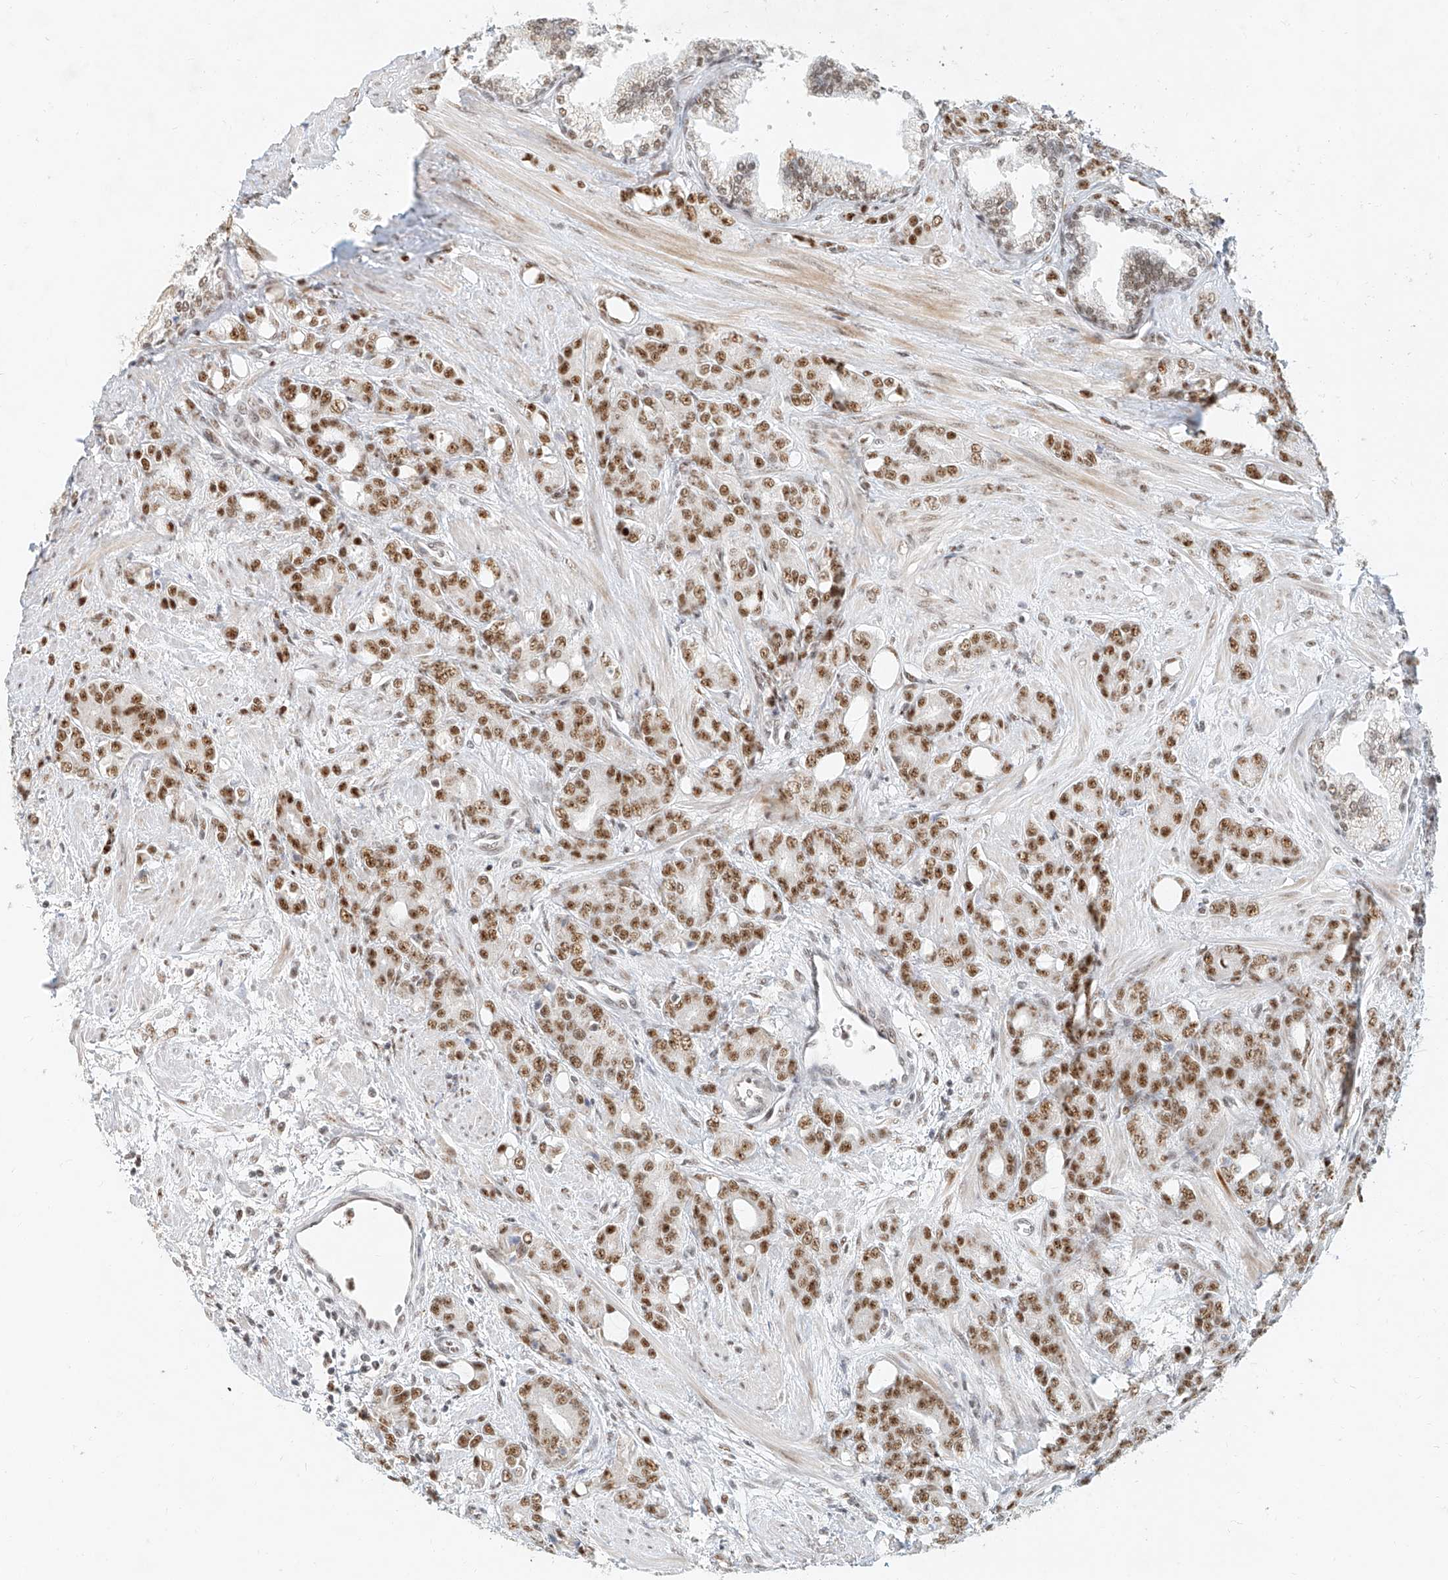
{"staining": {"intensity": "strong", "quantity": ">75%", "location": "nuclear"}, "tissue": "prostate cancer", "cell_type": "Tumor cells", "image_type": "cancer", "snomed": [{"axis": "morphology", "description": "Adenocarcinoma, High grade"}, {"axis": "topography", "description": "Prostate"}], "caption": "DAB immunohistochemical staining of human prostate cancer shows strong nuclear protein staining in approximately >75% of tumor cells. Using DAB (3,3'-diaminobenzidine) (brown) and hematoxylin (blue) stains, captured at high magnification using brightfield microscopy.", "gene": "CXorf58", "patient": {"sex": "male", "age": 62}}